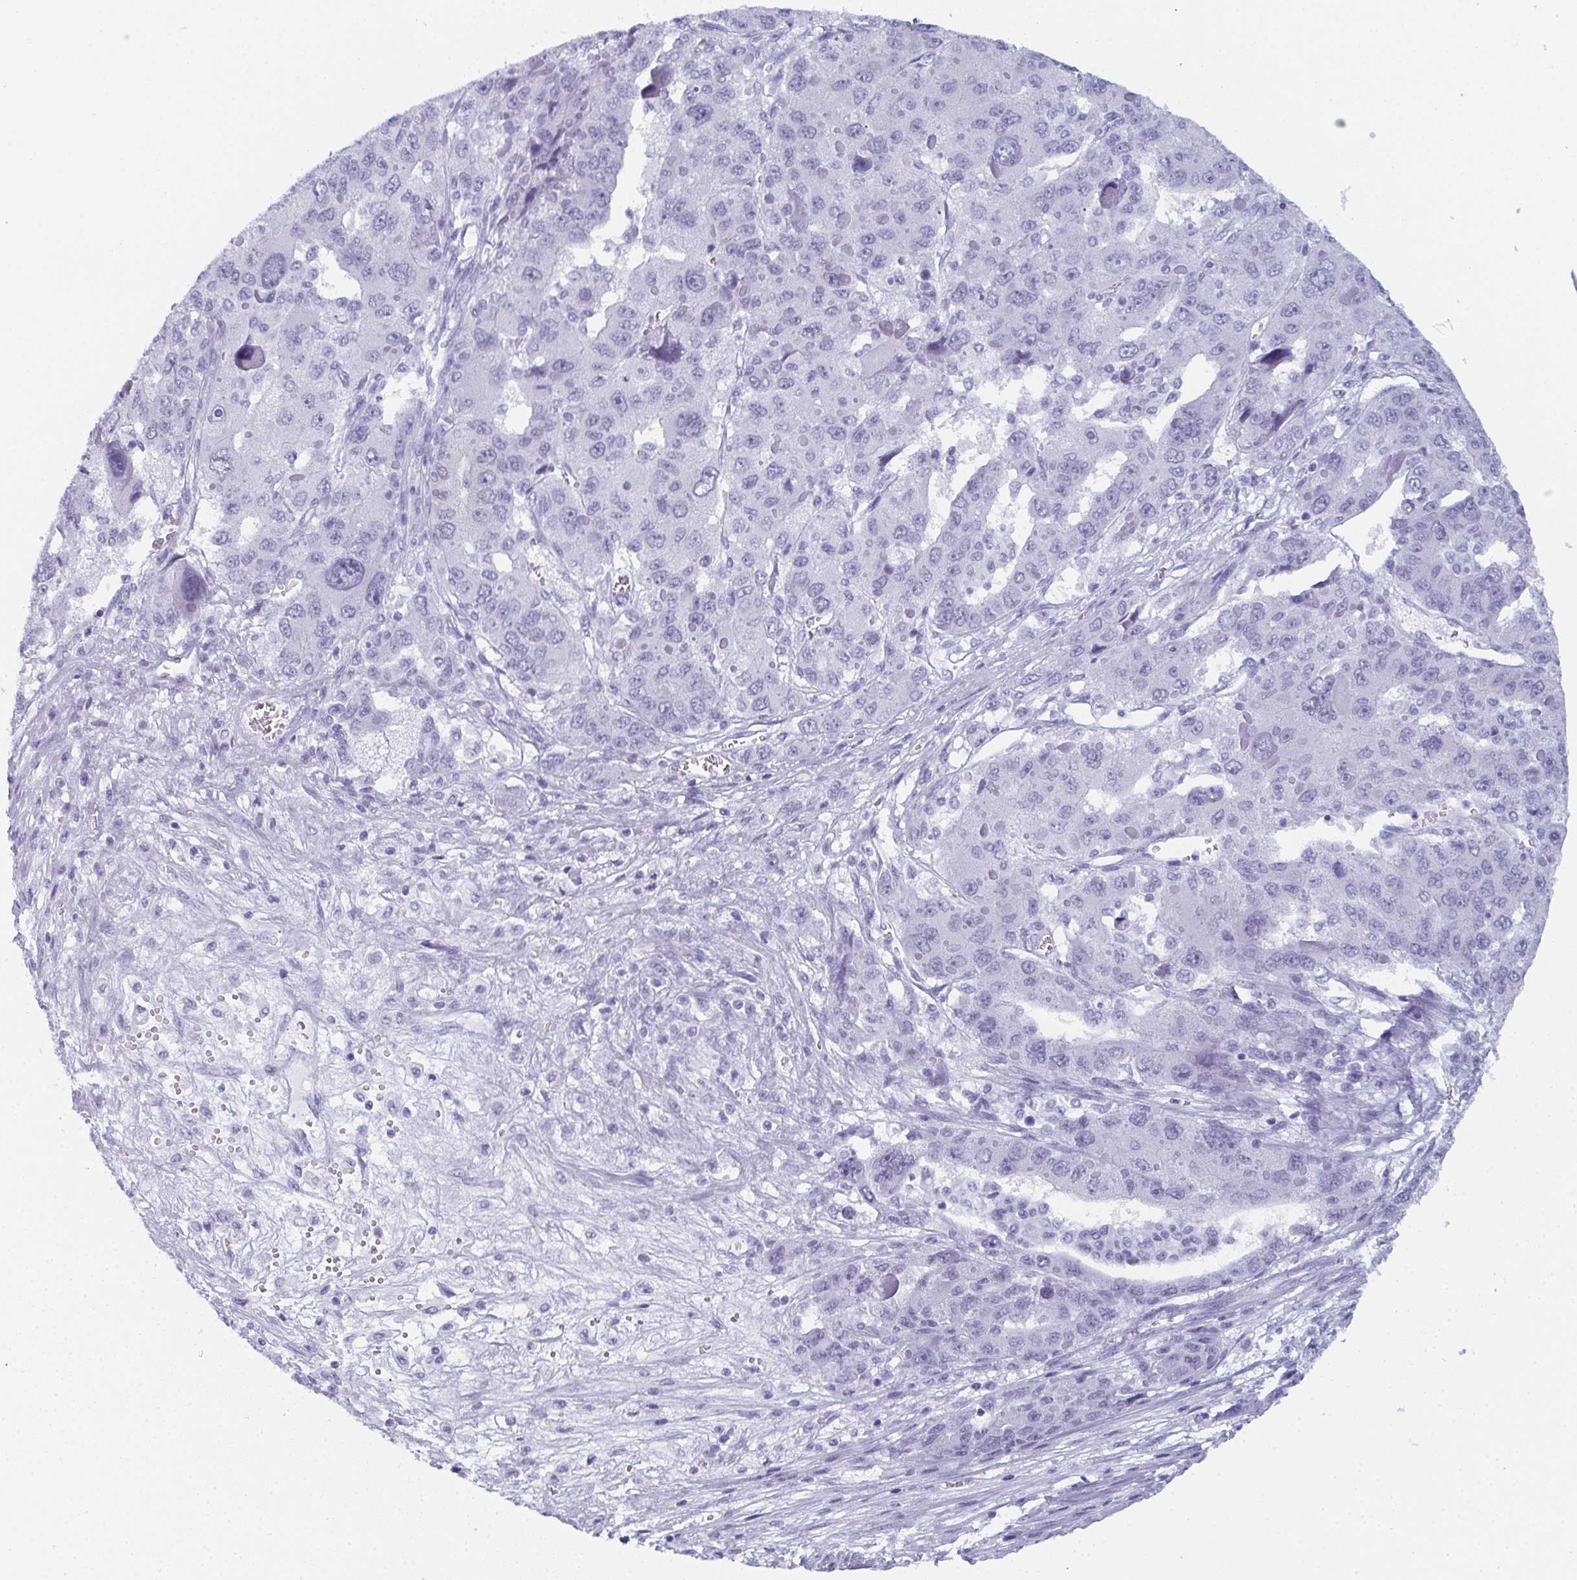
{"staining": {"intensity": "negative", "quantity": "none", "location": "none"}, "tissue": "liver cancer", "cell_type": "Tumor cells", "image_type": "cancer", "snomed": [{"axis": "morphology", "description": "Carcinoma, Hepatocellular, NOS"}, {"axis": "topography", "description": "Liver"}], "caption": "Immunohistochemistry micrograph of neoplastic tissue: human liver hepatocellular carcinoma stained with DAB shows no significant protein staining in tumor cells.", "gene": "PYCR3", "patient": {"sex": "female", "age": 41}}